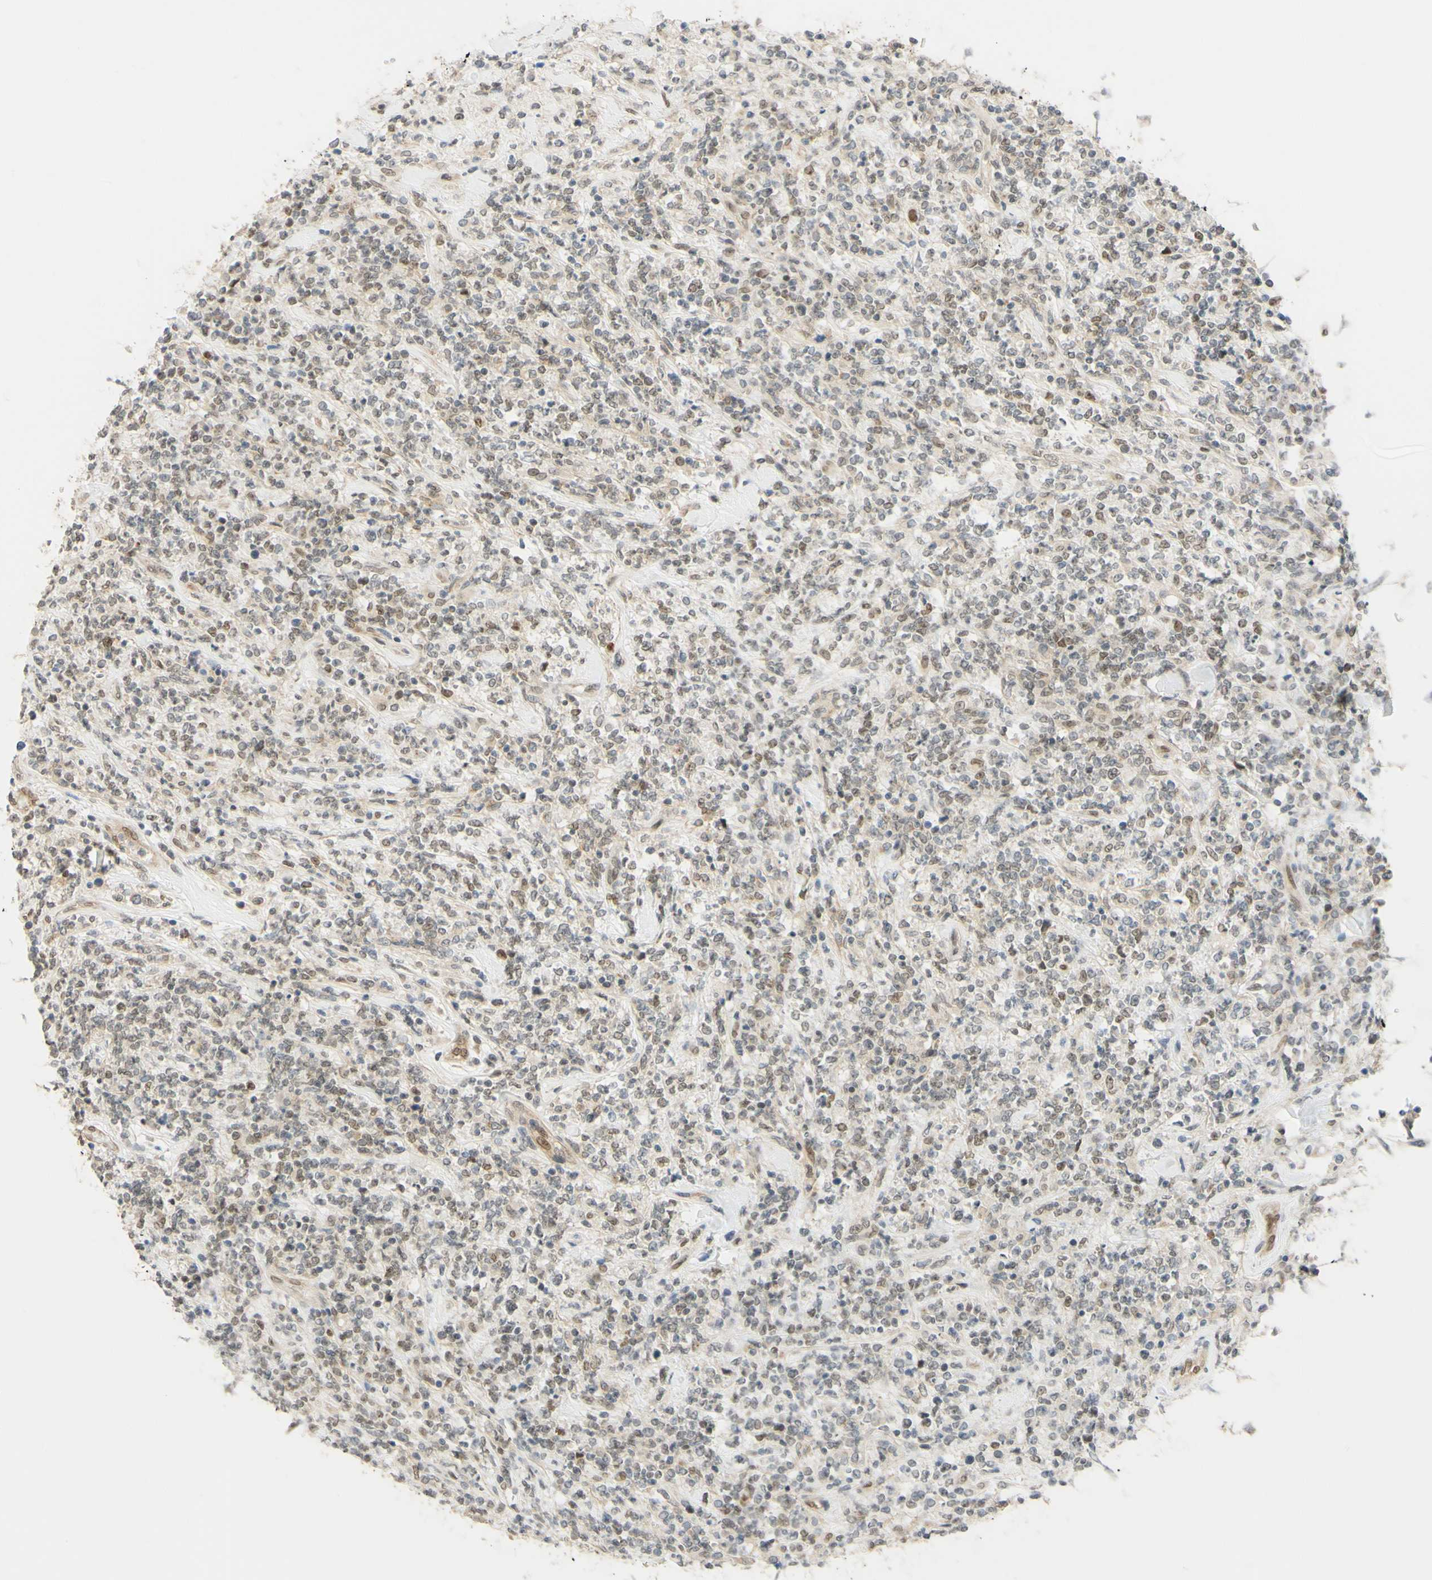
{"staining": {"intensity": "weak", "quantity": "<25%", "location": "nuclear"}, "tissue": "lymphoma", "cell_type": "Tumor cells", "image_type": "cancer", "snomed": [{"axis": "morphology", "description": "Malignant lymphoma, non-Hodgkin's type, High grade"}, {"axis": "topography", "description": "Soft tissue"}], "caption": "This is an immunohistochemistry (IHC) photomicrograph of high-grade malignant lymphoma, non-Hodgkin's type. There is no expression in tumor cells.", "gene": "POLB", "patient": {"sex": "male", "age": 18}}